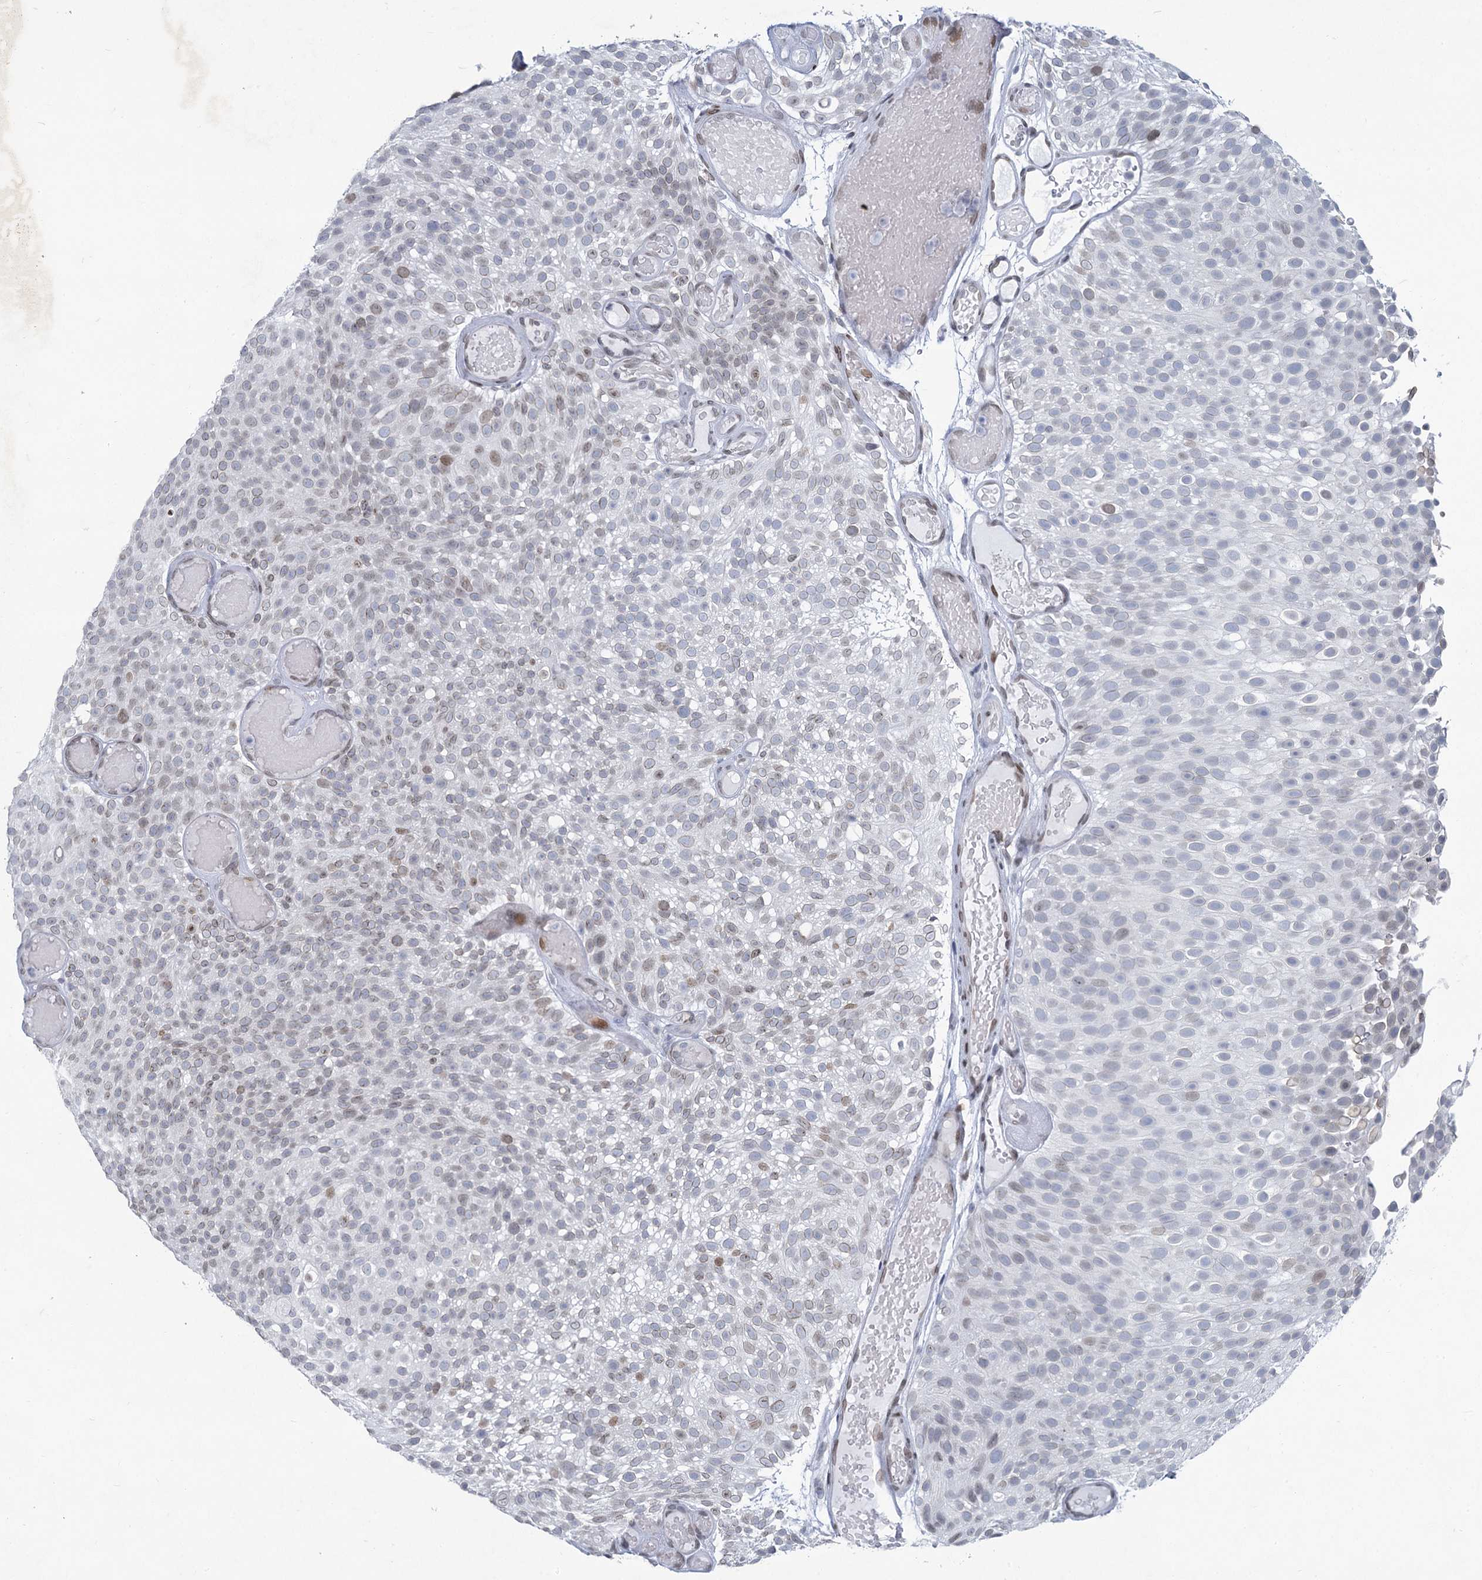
{"staining": {"intensity": "weak", "quantity": "25%-75%", "location": "nuclear"}, "tissue": "urothelial cancer", "cell_type": "Tumor cells", "image_type": "cancer", "snomed": [{"axis": "morphology", "description": "Urothelial carcinoma, Low grade"}, {"axis": "topography", "description": "Urinary bladder"}], "caption": "High-power microscopy captured an immunohistochemistry histopathology image of urothelial cancer, revealing weak nuclear expression in approximately 25%-75% of tumor cells. (DAB = brown stain, brightfield microscopy at high magnification).", "gene": "PRSS35", "patient": {"sex": "male", "age": 78}}